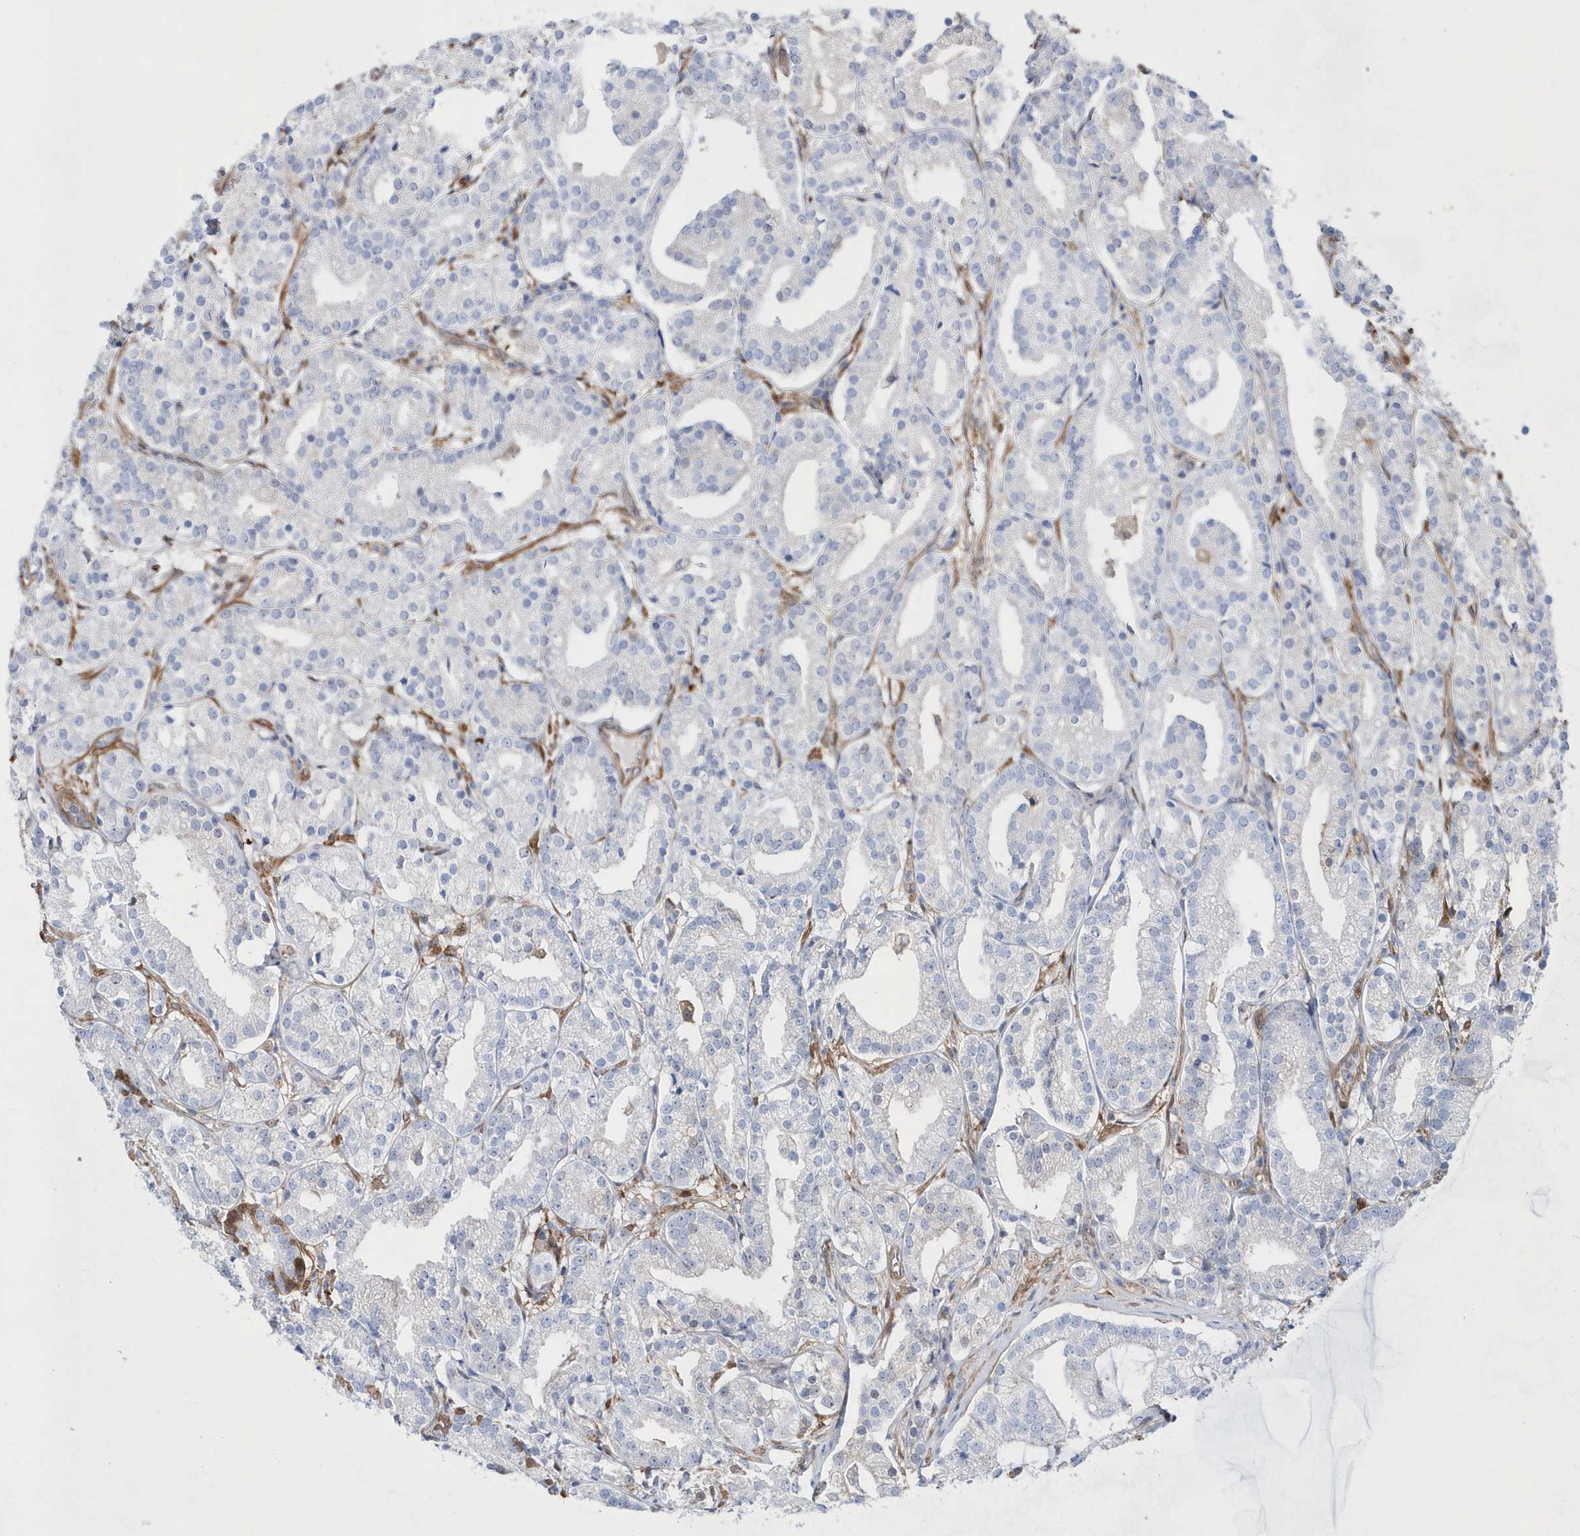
{"staining": {"intensity": "negative", "quantity": "none", "location": "none"}, "tissue": "prostate cancer", "cell_type": "Tumor cells", "image_type": "cancer", "snomed": [{"axis": "morphology", "description": "Adenocarcinoma, High grade"}, {"axis": "topography", "description": "Prostate"}], "caption": "Immunohistochemistry photomicrograph of neoplastic tissue: human high-grade adenocarcinoma (prostate) stained with DAB (3,3'-diaminobenzidine) reveals no significant protein expression in tumor cells.", "gene": "BDH2", "patient": {"sex": "male", "age": 69}}